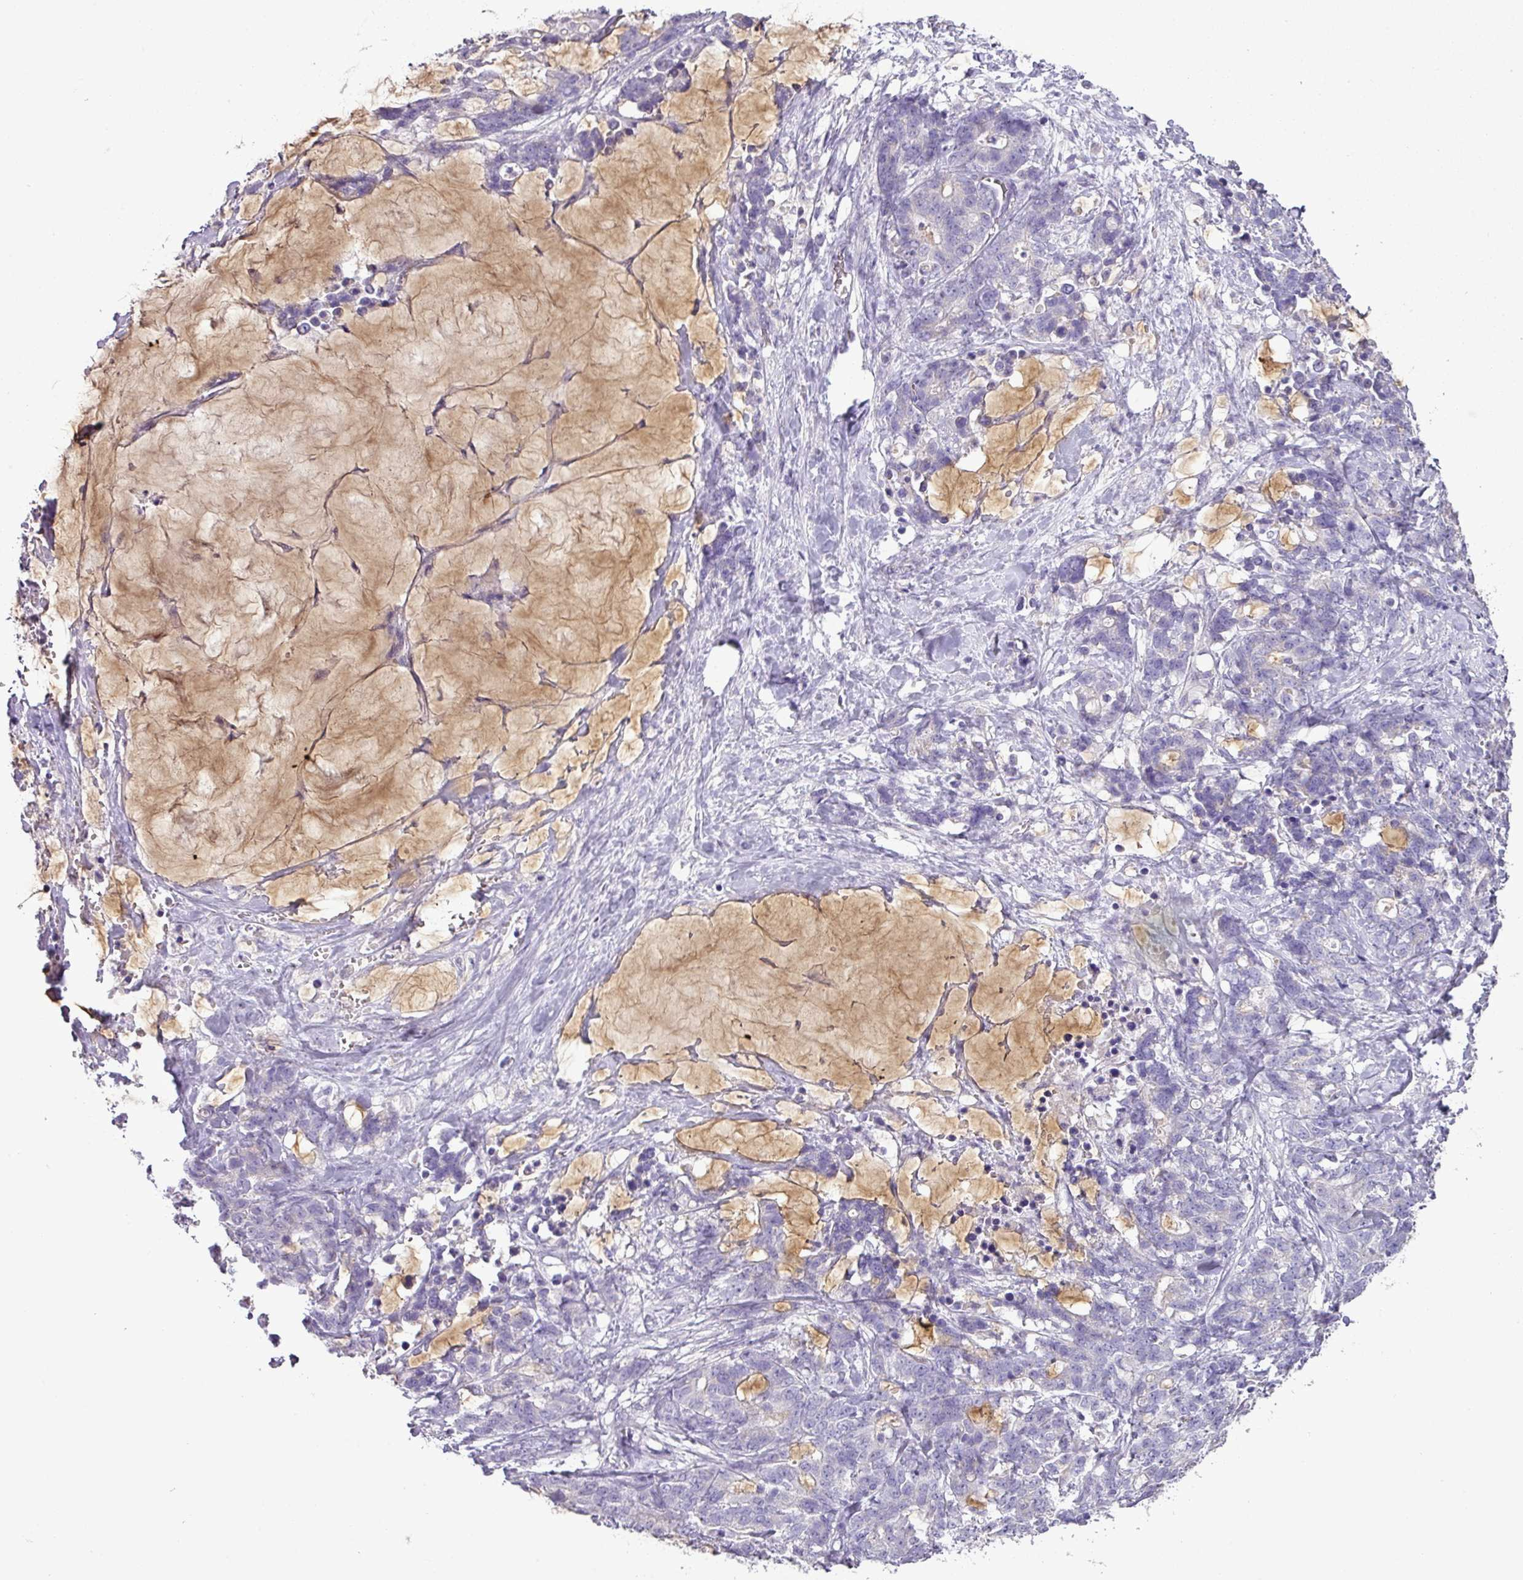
{"staining": {"intensity": "negative", "quantity": "none", "location": "none"}, "tissue": "stomach cancer", "cell_type": "Tumor cells", "image_type": "cancer", "snomed": [{"axis": "morphology", "description": "Normal tissue, NOS"}, {"axis": "morphology", "description": "Adenocarcinoma, NOS"}, {"axis": "topography", "description": "Stomach"}], "caption": "A high-resolution image shows immunohistochemistry staining of stomach cancer, which exhibits no significant positivity in tumor cells. (Immunohistochemistry (ihc), brightfield microscopy, high magnification).", "gene": "BRINP2", "patient": {"sex": "female", "age": 64}}